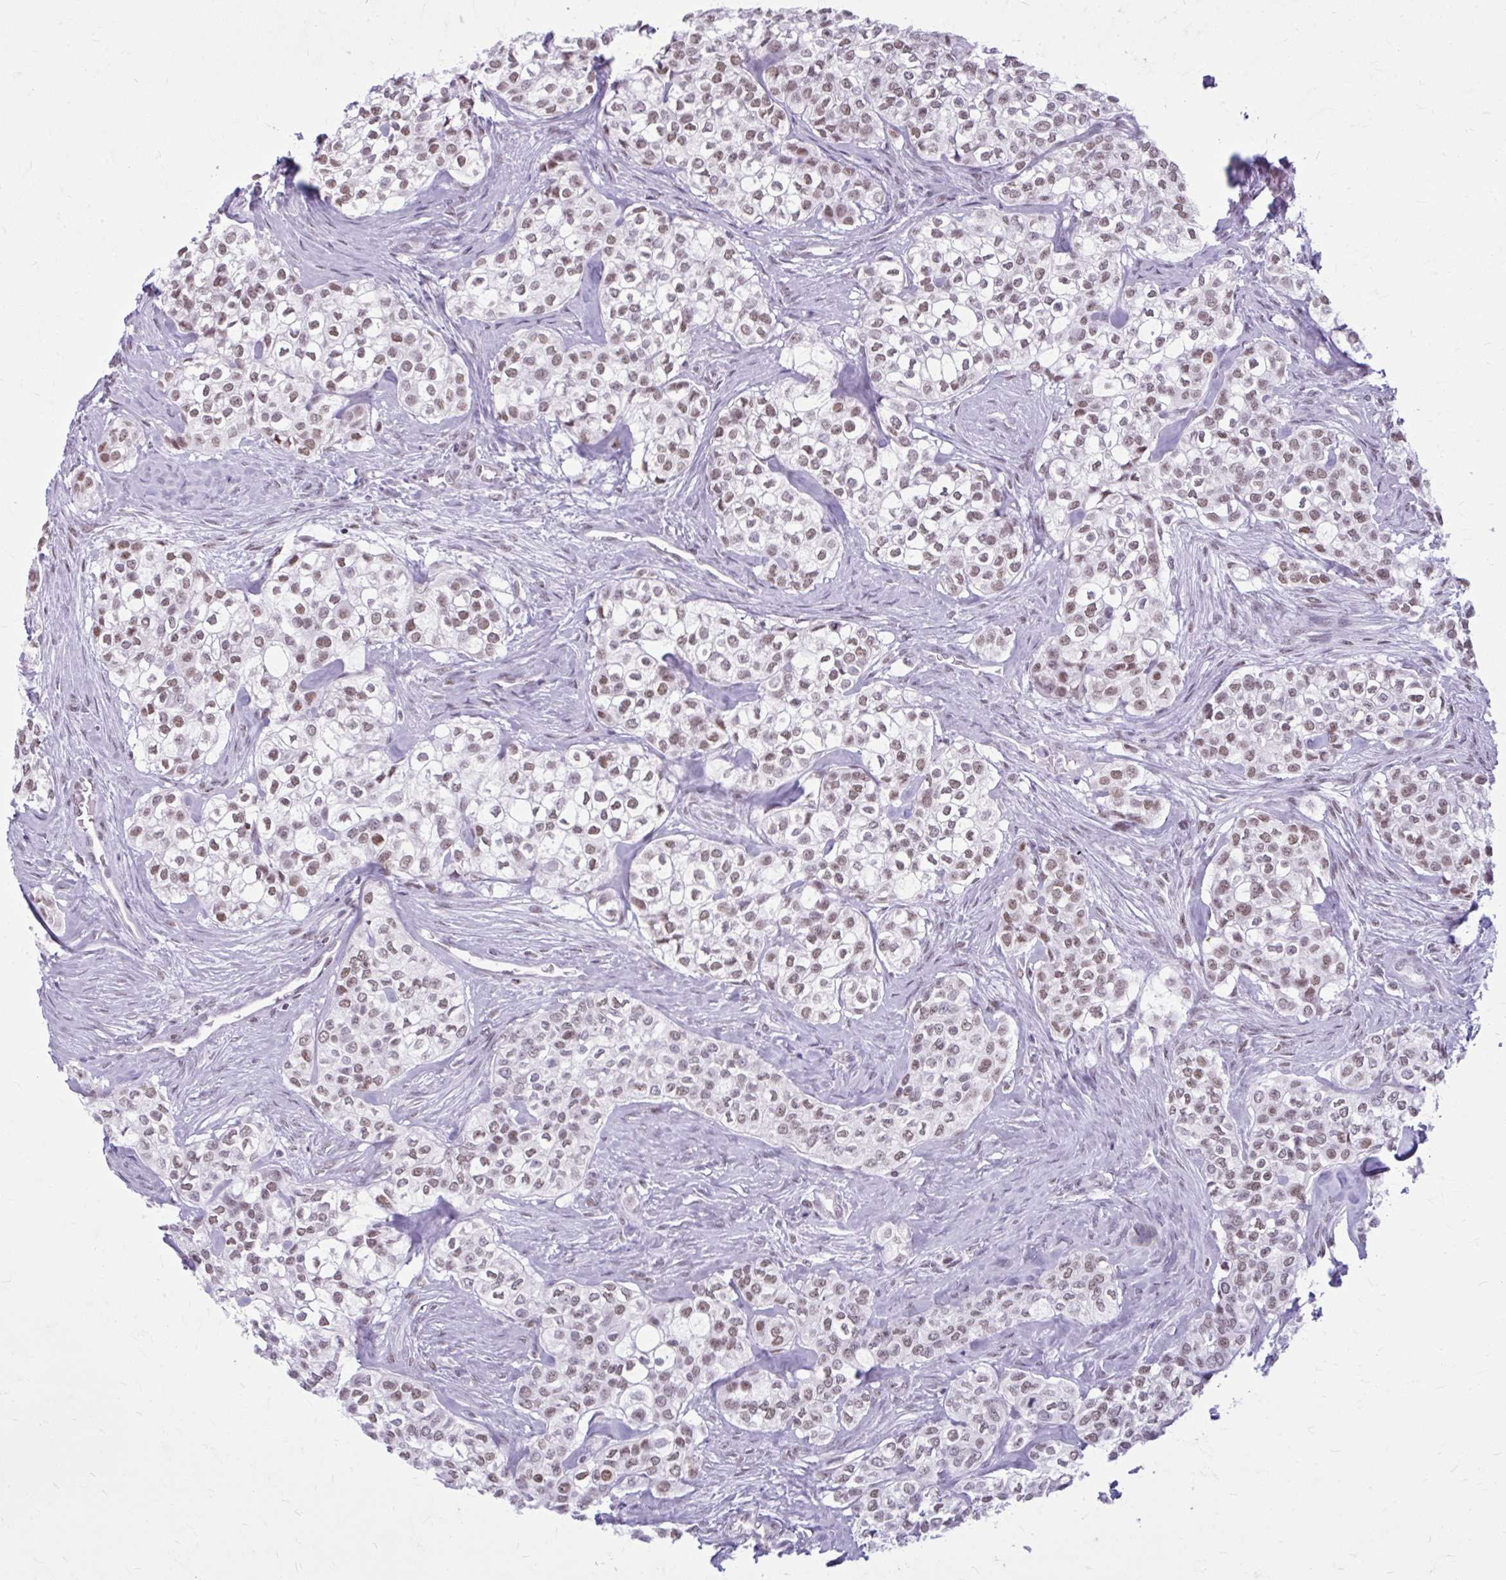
{"staining": {"intensity": "moderate", "quantity": ">75%", "location": "nuclear"}, "tissue": "head and neck cancer", "cell_type": "Tumor cells", "image_type": "cancer", "snomed": [{"axis": "morphology", "description": "Adenocarcinoma, NOS"}, {"axis": "topography", "description": "Head-Neck"}], "caption": "The histopathology image exhibits a brown stain indicating the presence of a protein in the nuclear of tumor cells in head and neck cancer. (DAB IHC, brown staining for protein, blue staining for nuclei).", "gene": "PABIR1", "patient": {"sex": "male", "age": 81}}